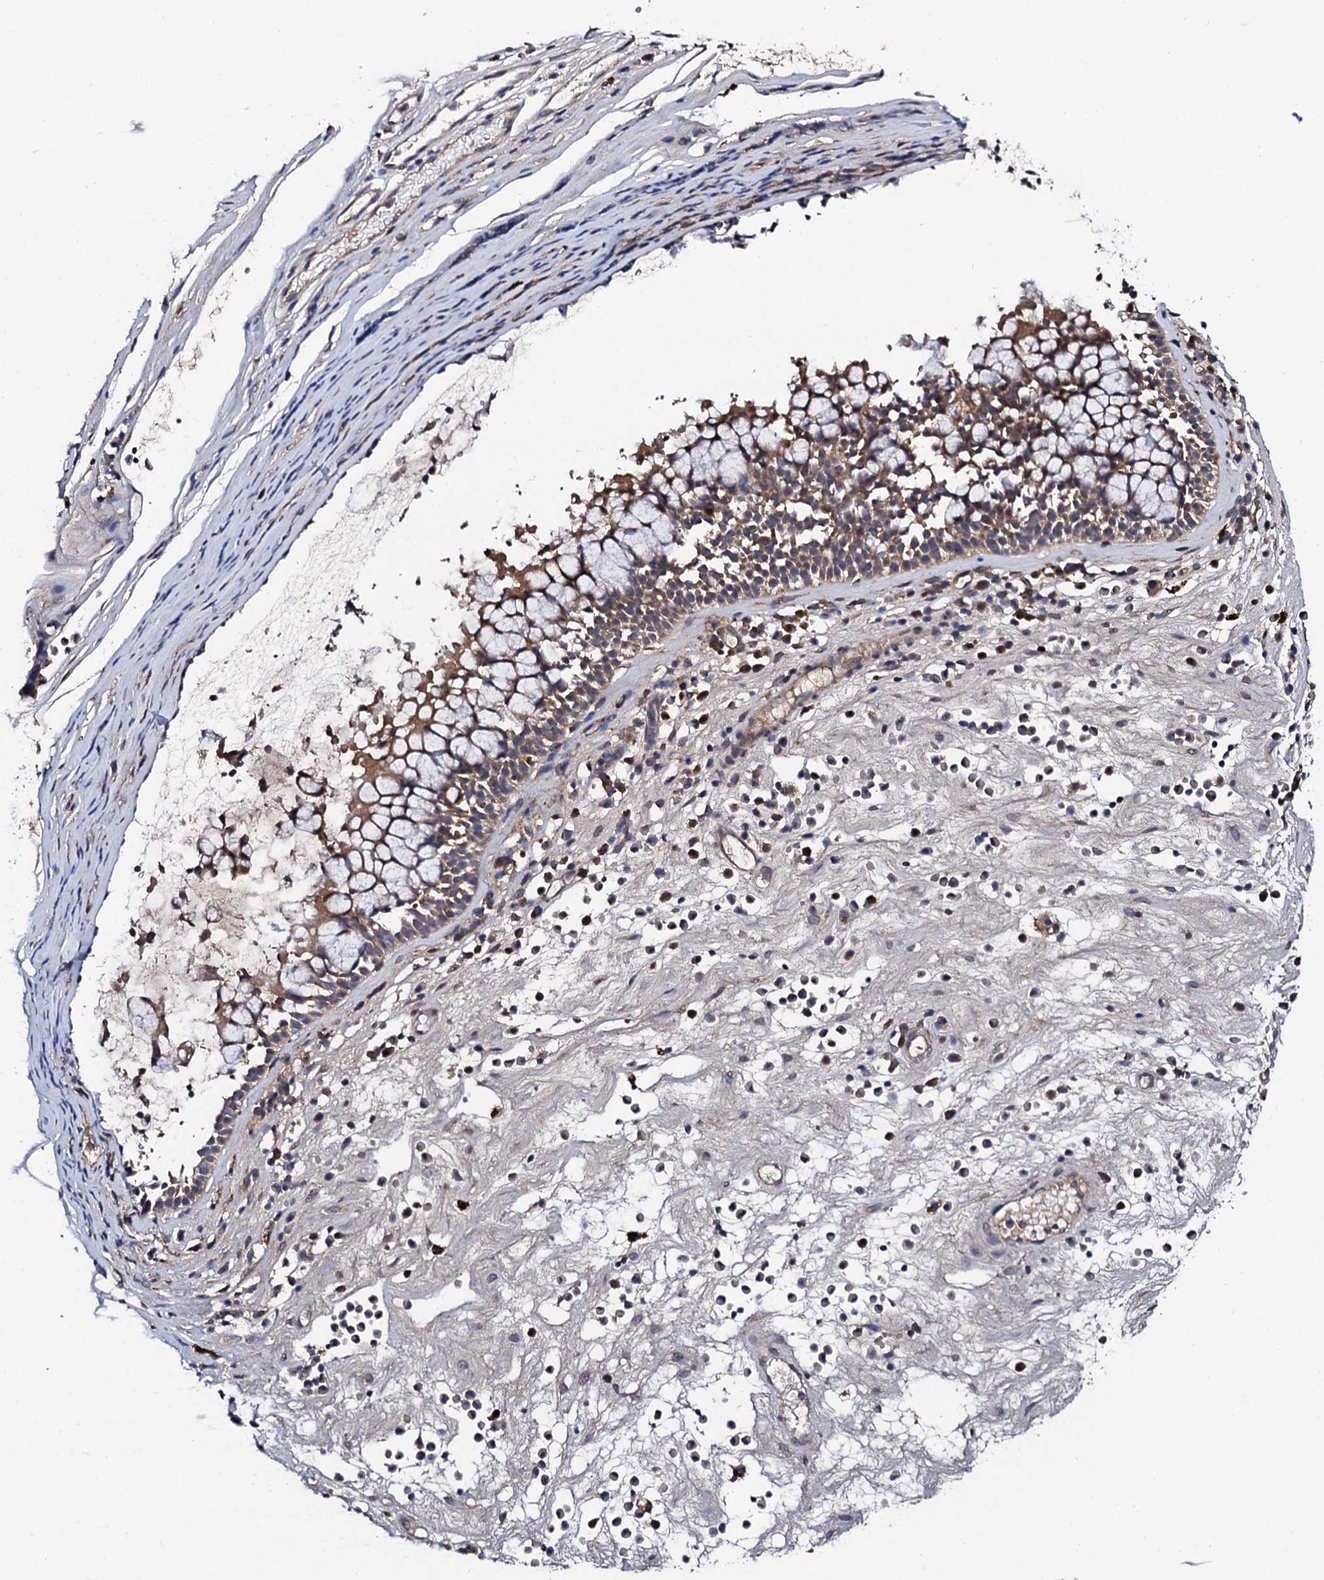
{"staining": {"intensity": "moderate", "quantity": "25%-75%", "location": "cytoplasmic/membranous"}, "tissue": "nasopharynx", "cell_type": "Respiratory epithelial cells", "image_type": "normal", "snomed": [{"axis": "morphology", "description": "Normal tissue, NOS"}, {"axis": "morphology", "description": "Inflammation, NOS"}, {"axis": "morphology", "description": "Malignant melanoma, Metastatic site"}, {"axis": "topography", "description": "Nasopharynx"}], "caption": "Protein staining demonstrates moderate cytoplasmic/membranous expression in about 25%-75% of respiratory epithelial cells in unremarkable nasopharynx. (brown staining indicates protein expression, while blue staining denotes nuclei).", "gene": "IP6K1", "patient": {"sex": "male", "age": 70}}